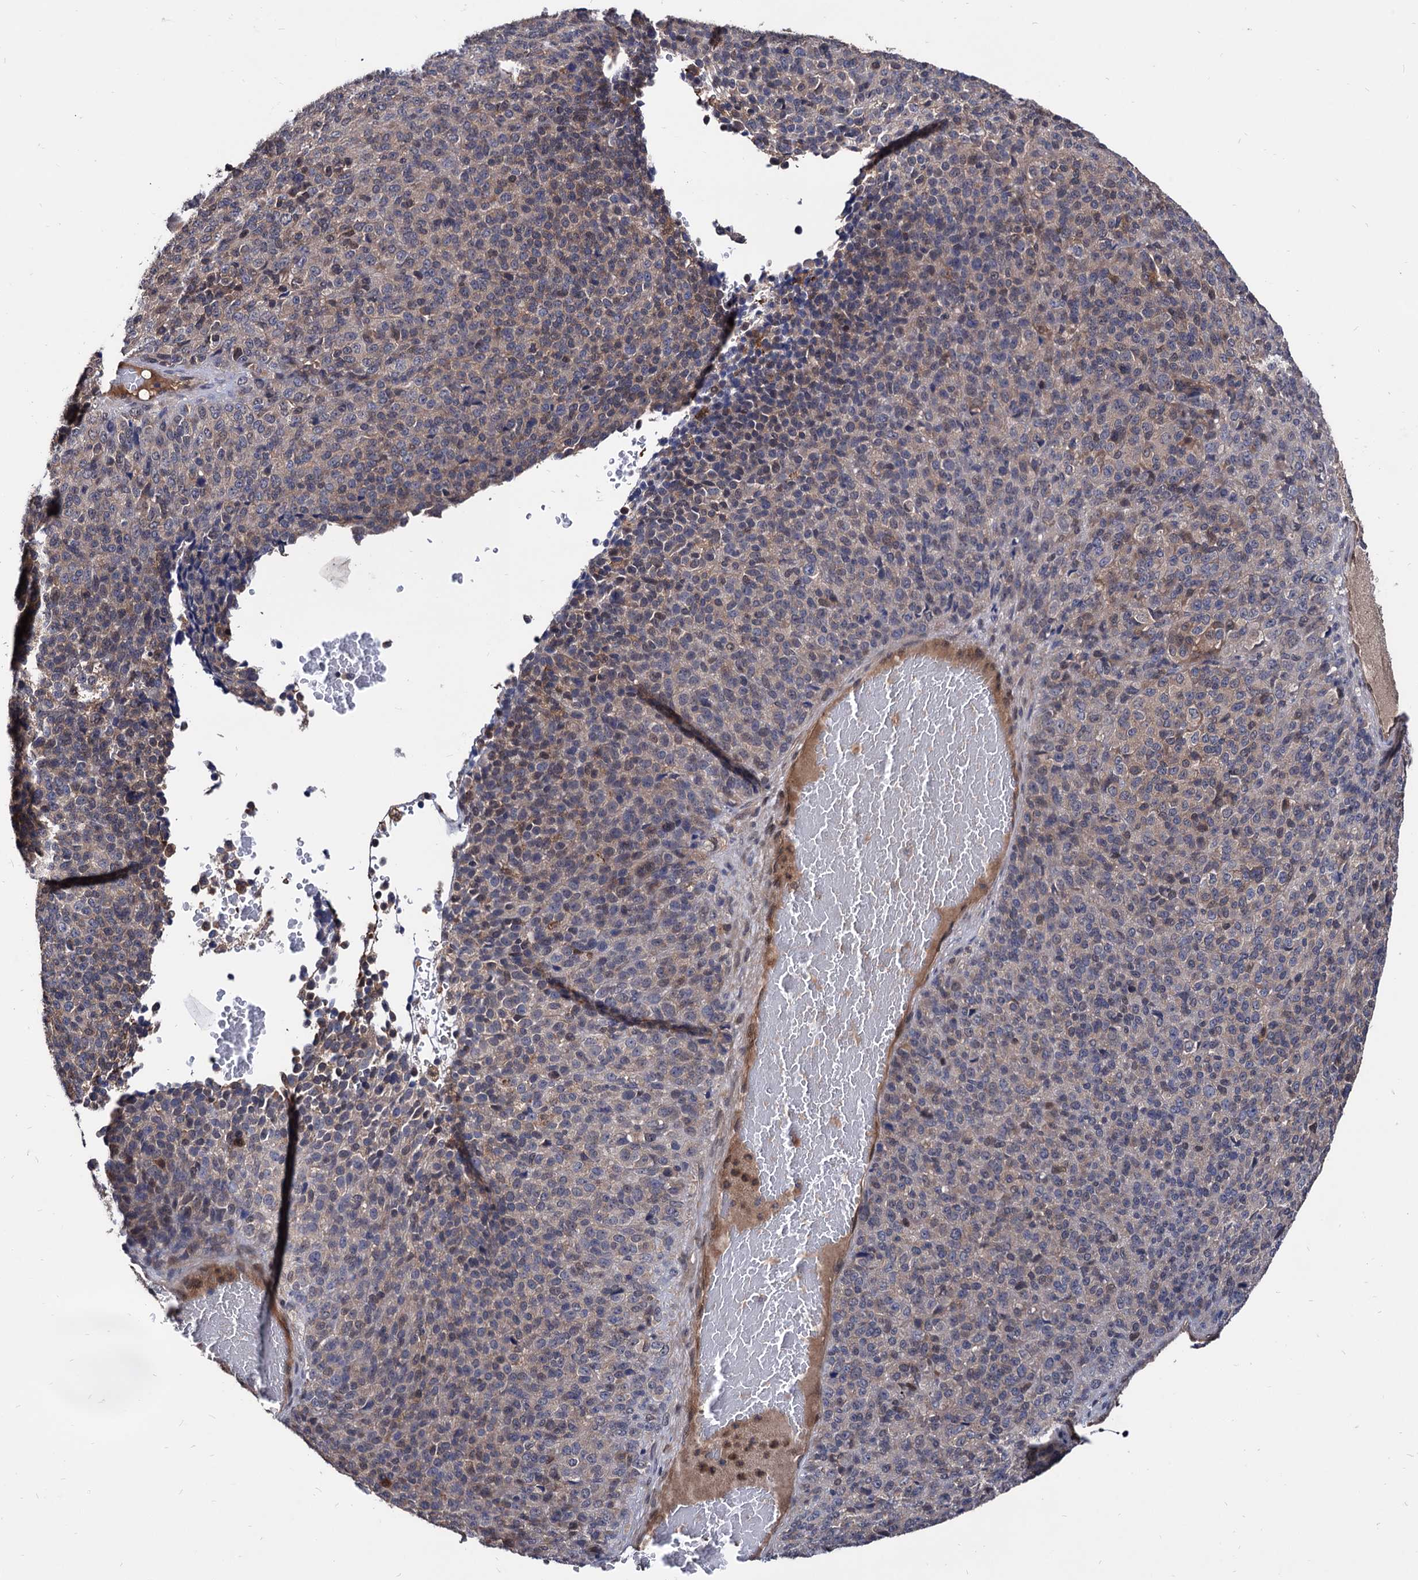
{"staining": {"intensity": "weak", "quantity": "25%-75%", "location": "cytoplasmic/membranous"}, "tissue": "melanoma", "cell_type": "Tumor cells", "image_type": "cancer", "snomed": [{"axis": "morphology", "description": "Malignant melanoma, Metastatic site"}, {"axis": "topography", "description": "Brain"}], "caption": "Protein expression analysis of human malignant melanoma (metastatic site) reveals weak cytoplasmic/membranous staining in approximately 25%-75% of tumor cells.", "gene": "CPPED1", "patient": {"sex": "female", "age": 56}}